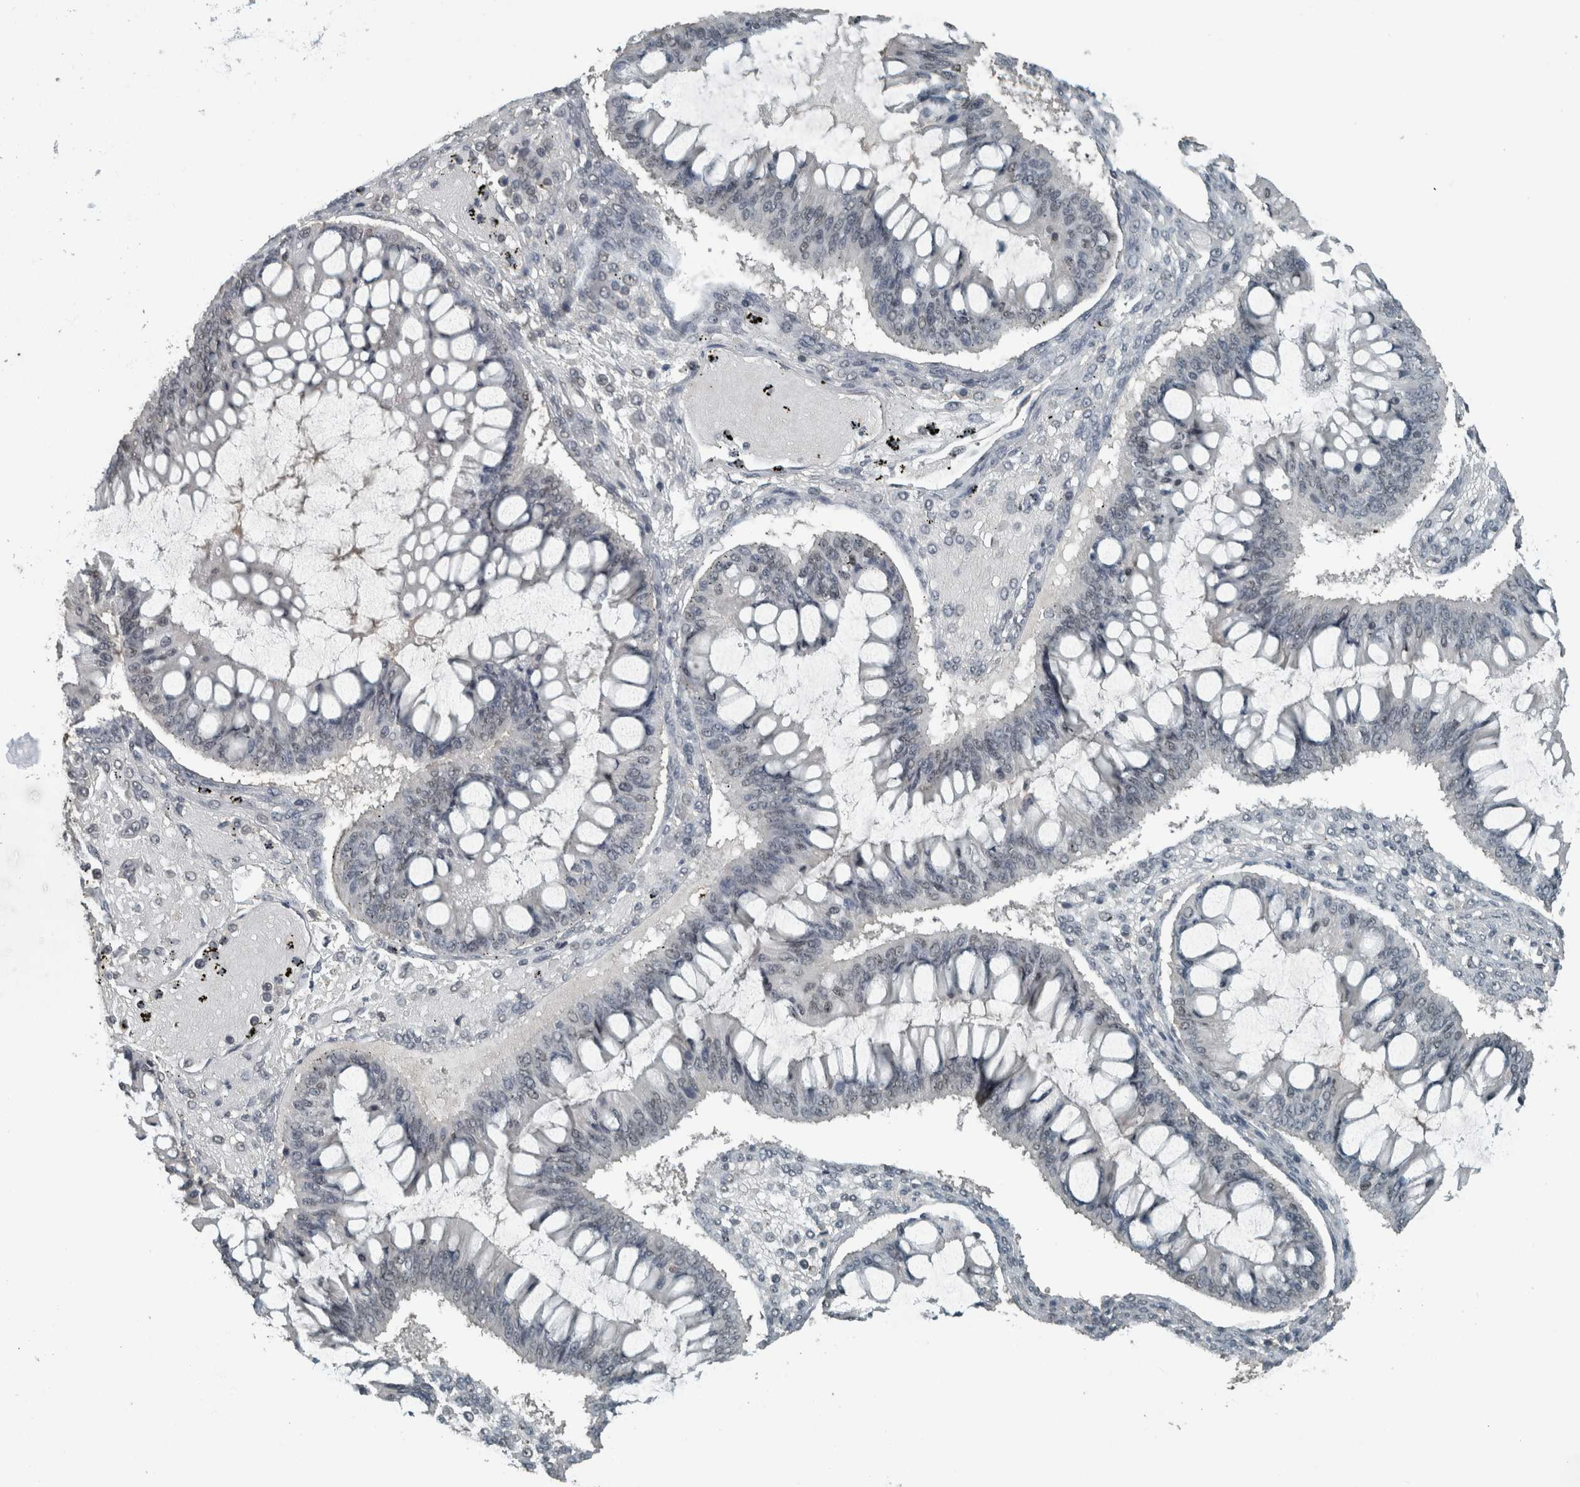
{"staining": {"intensity": "negative", "quantity": "none", "location": "none"}, "tissue": "ovarian cancer", "cell_type": "Tumor cells", "image_type": "cancer", "snomed": [{"axis": "morphology", "description": "Cystadenocarcinoma, mucinous, NOS"}, {"axis": "topography", "description": "Ovary"}], "caption": "A photomicrograph of human ovarian mucinous cystadenocarcinoma is negative for staining in tumor cells.", "gene": "ZNF24", "patient": {"sex": "female", "age": 73}}